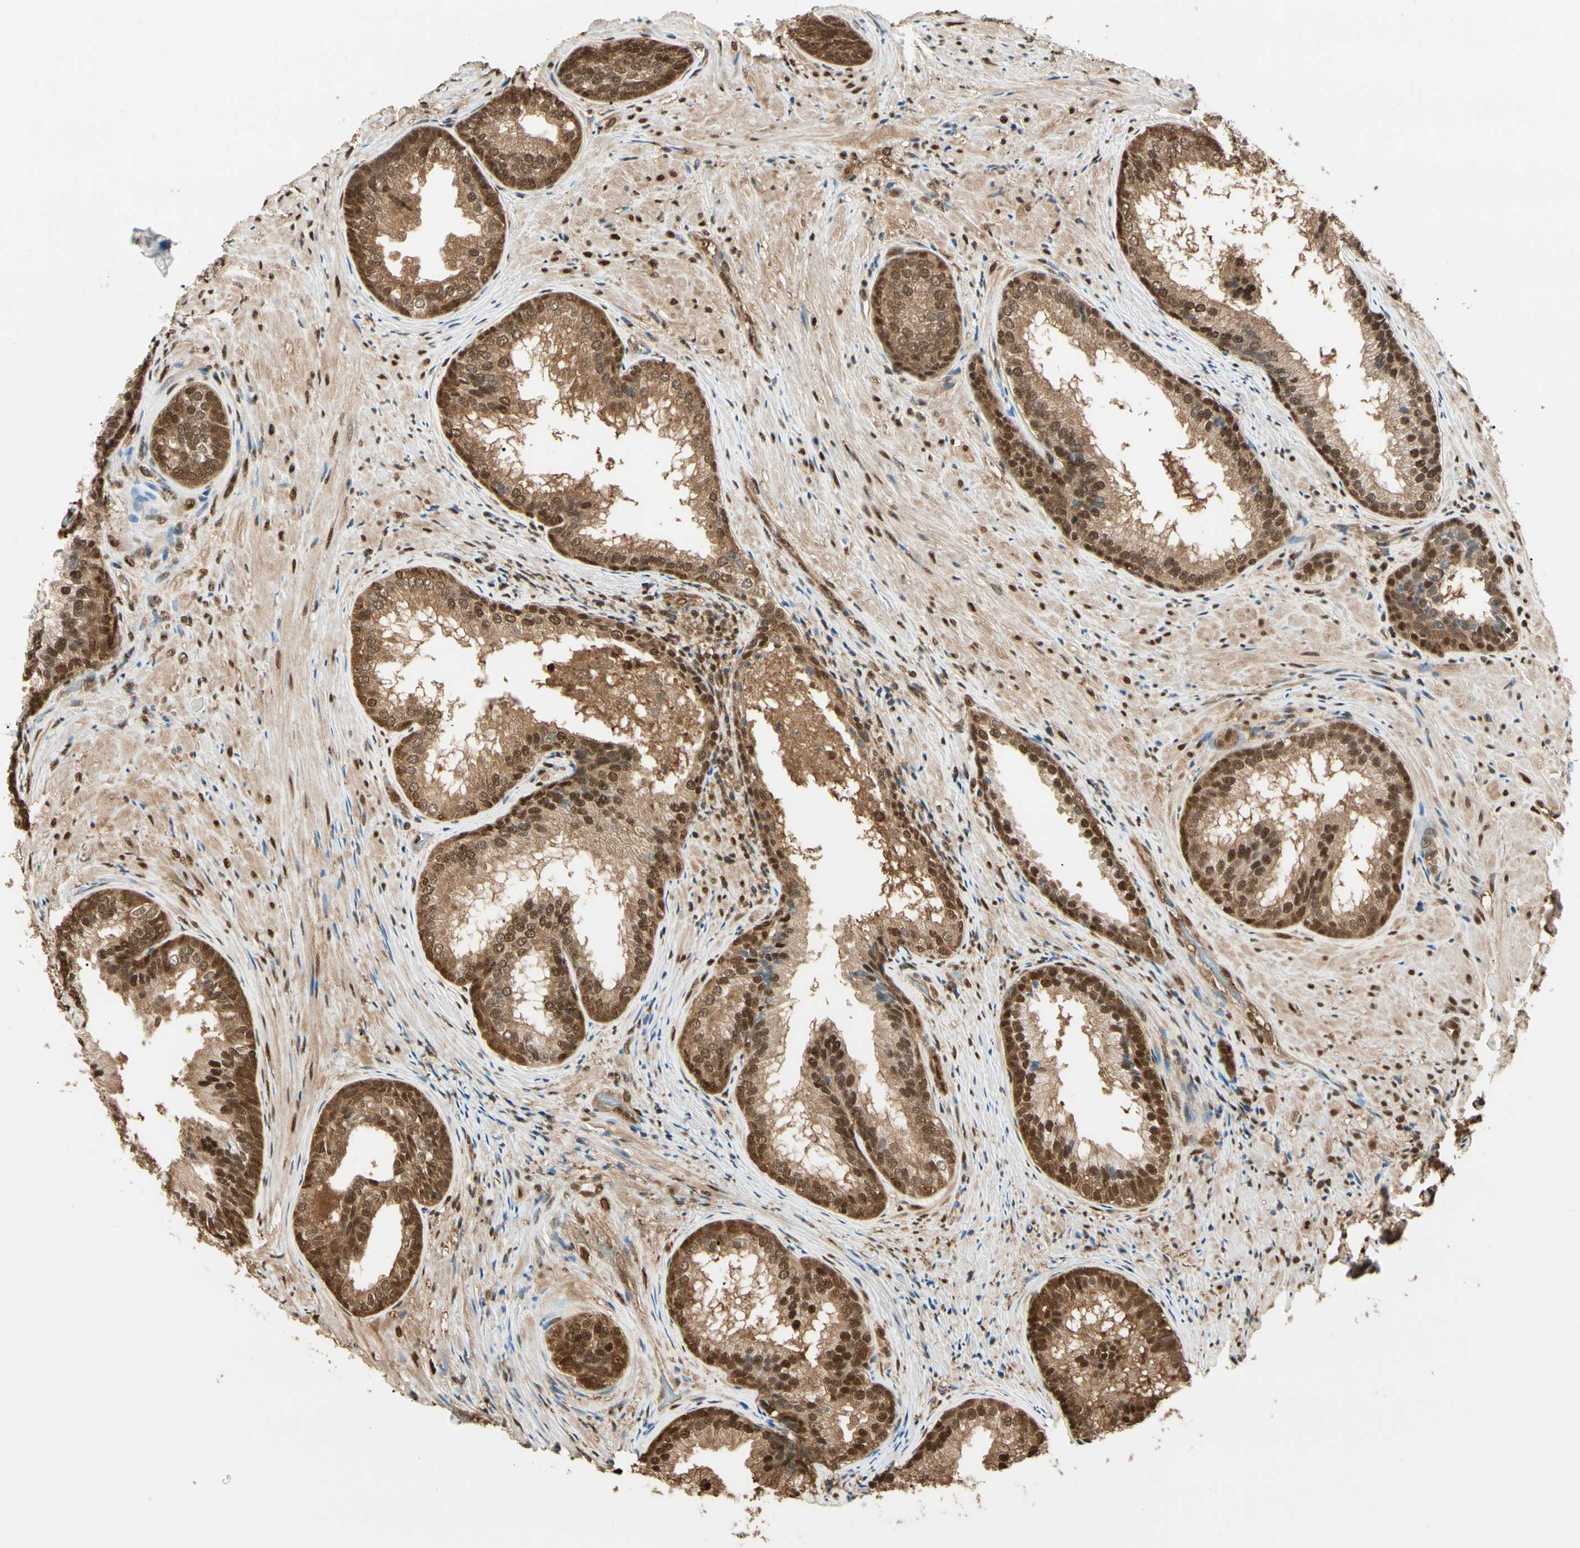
{"staining": {"intensity": "moderate", "quantity": ">75%", "location": "cytoplasmic/membranous,nuclear"}, "tissue": "prostate", "cell_type": "Glandular cells", "image_type": "normal", "snomed": [{"axis": "morphology", "description": "Normal tissue, NOS"}, {"axis": "topography", "description": "Prostate"}], "caption": "Prostate stained with a brown dye displays moderate cytoplasmic/membranous,nuclear positive expression in about >75% of glandular cells.", "gene": "PNCK", "patient": {"sex": "male", "age": 76}}